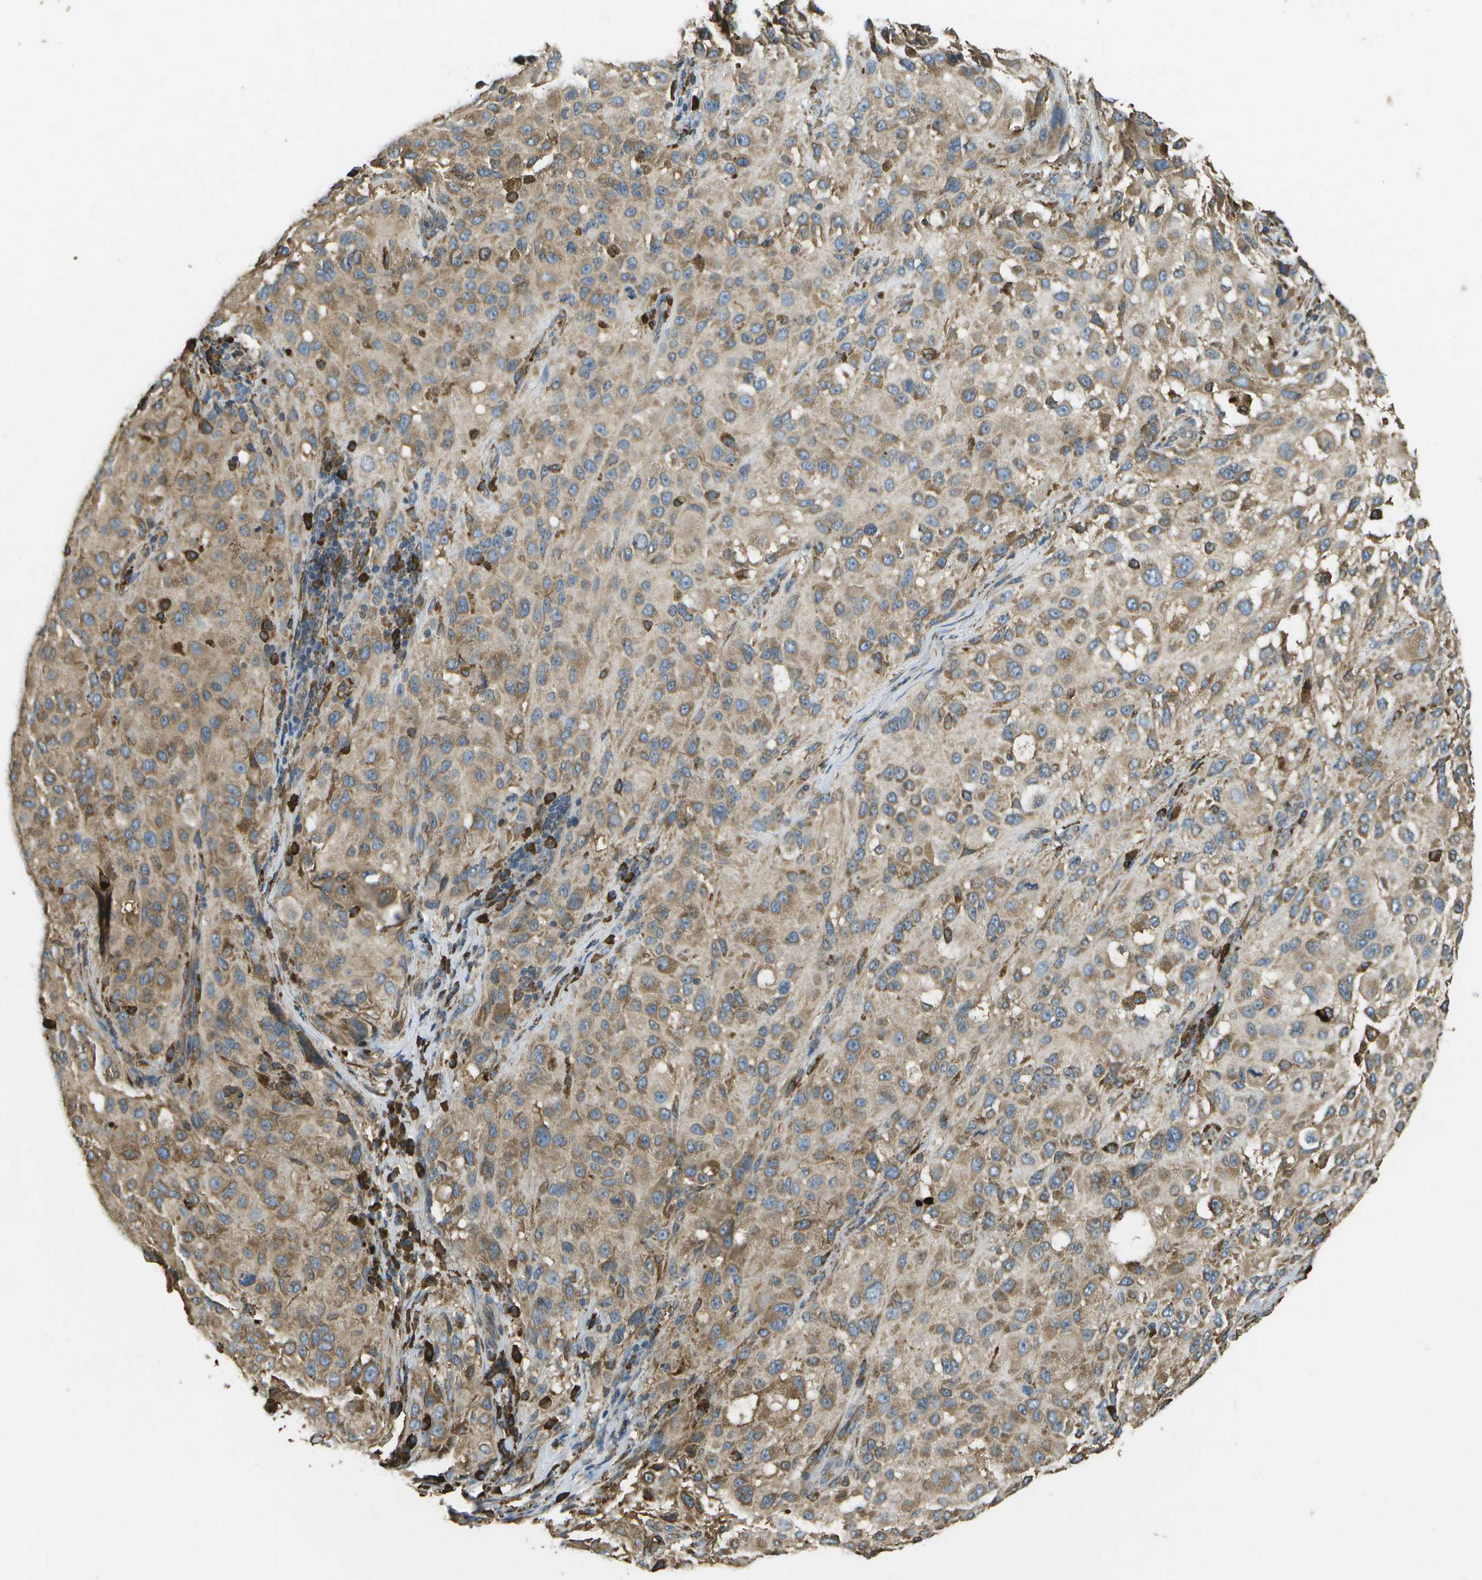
{"staining": {"intensity": "moderate", "quantity": ">75%", "location": "cytoplasmic/membranous"}, "tissue": "melanoma", "cell_type": "Tumor cells", "image_type": "cancer", "snomed": [{"axis": "morphology", "description": "Necrosis, NOS"}, {"axis": "morphology", "description": "Malignant melanoma, NOS"}, {"axis": "topography", "description": "Skin"}], "caption": "Moderate cytoplasmic/membranous protein expression is appreciated in about >75% of tumor cells in malignant melanoma. (Brightfield microscopy of DAB IHC at high magnification).", "gene": "PDIA4", "patient": {"sex": "female", "age": 87}}